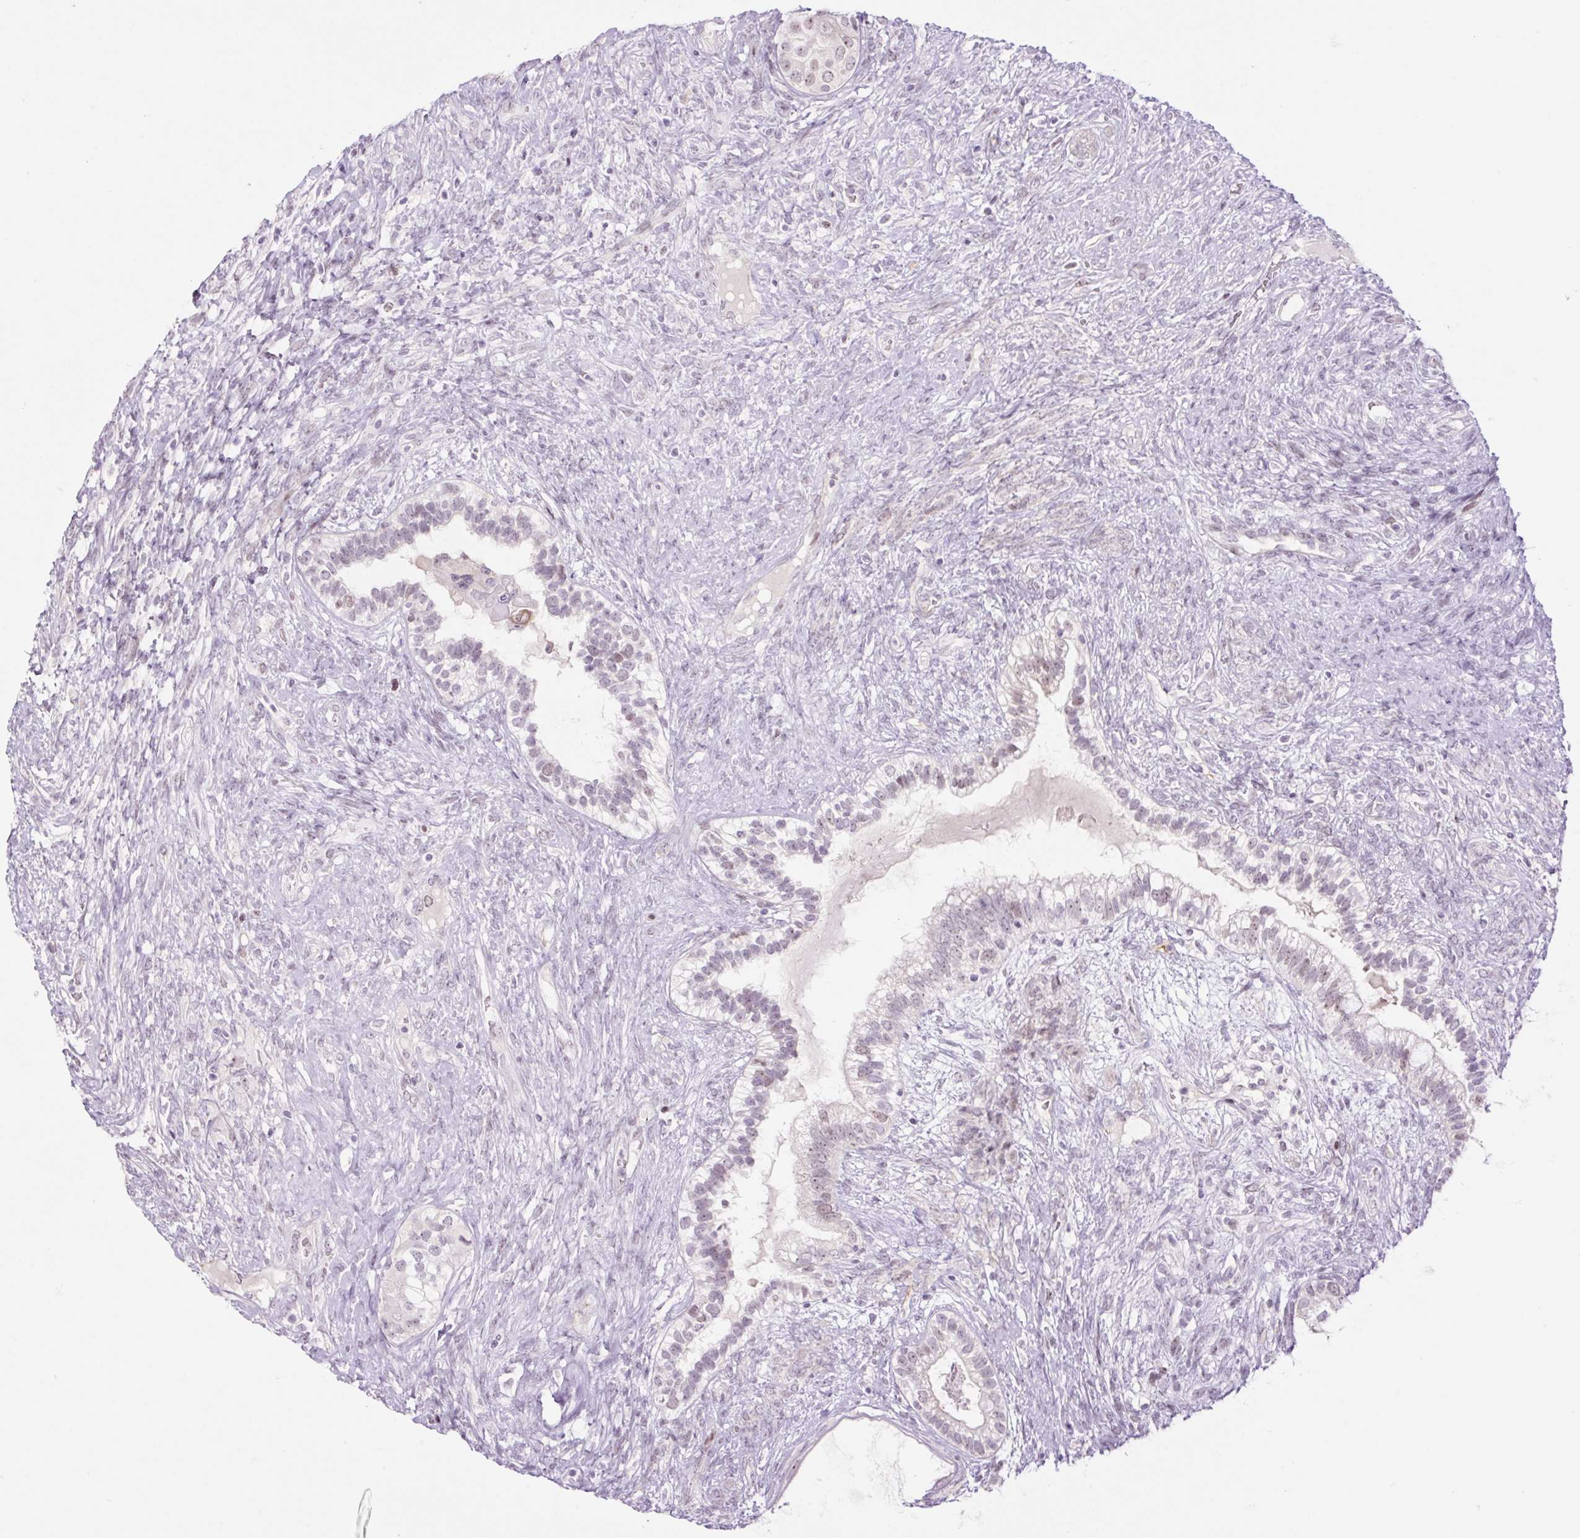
{"staining": {"intensity": "weak", "quantity": "<25%", "location": "nuclear"}, "tissue": "testis cancer", "cell_type": "Tumor cells", "image_type": "cancer", "snomed": [{"axis": "morphology", "description": "Seminoma, NOS"}, {"axis": "morphology", "description": "Carcinoma, Embryonal, NOS"}, {"axis": "topography", "description": "Testis"}], "caption": "Protein analysis of testis cancer (seminoma) displays no significant staining in tumor cells.", "gene": "ZNF417", "patient": {"sex": "male", "age": 41}}